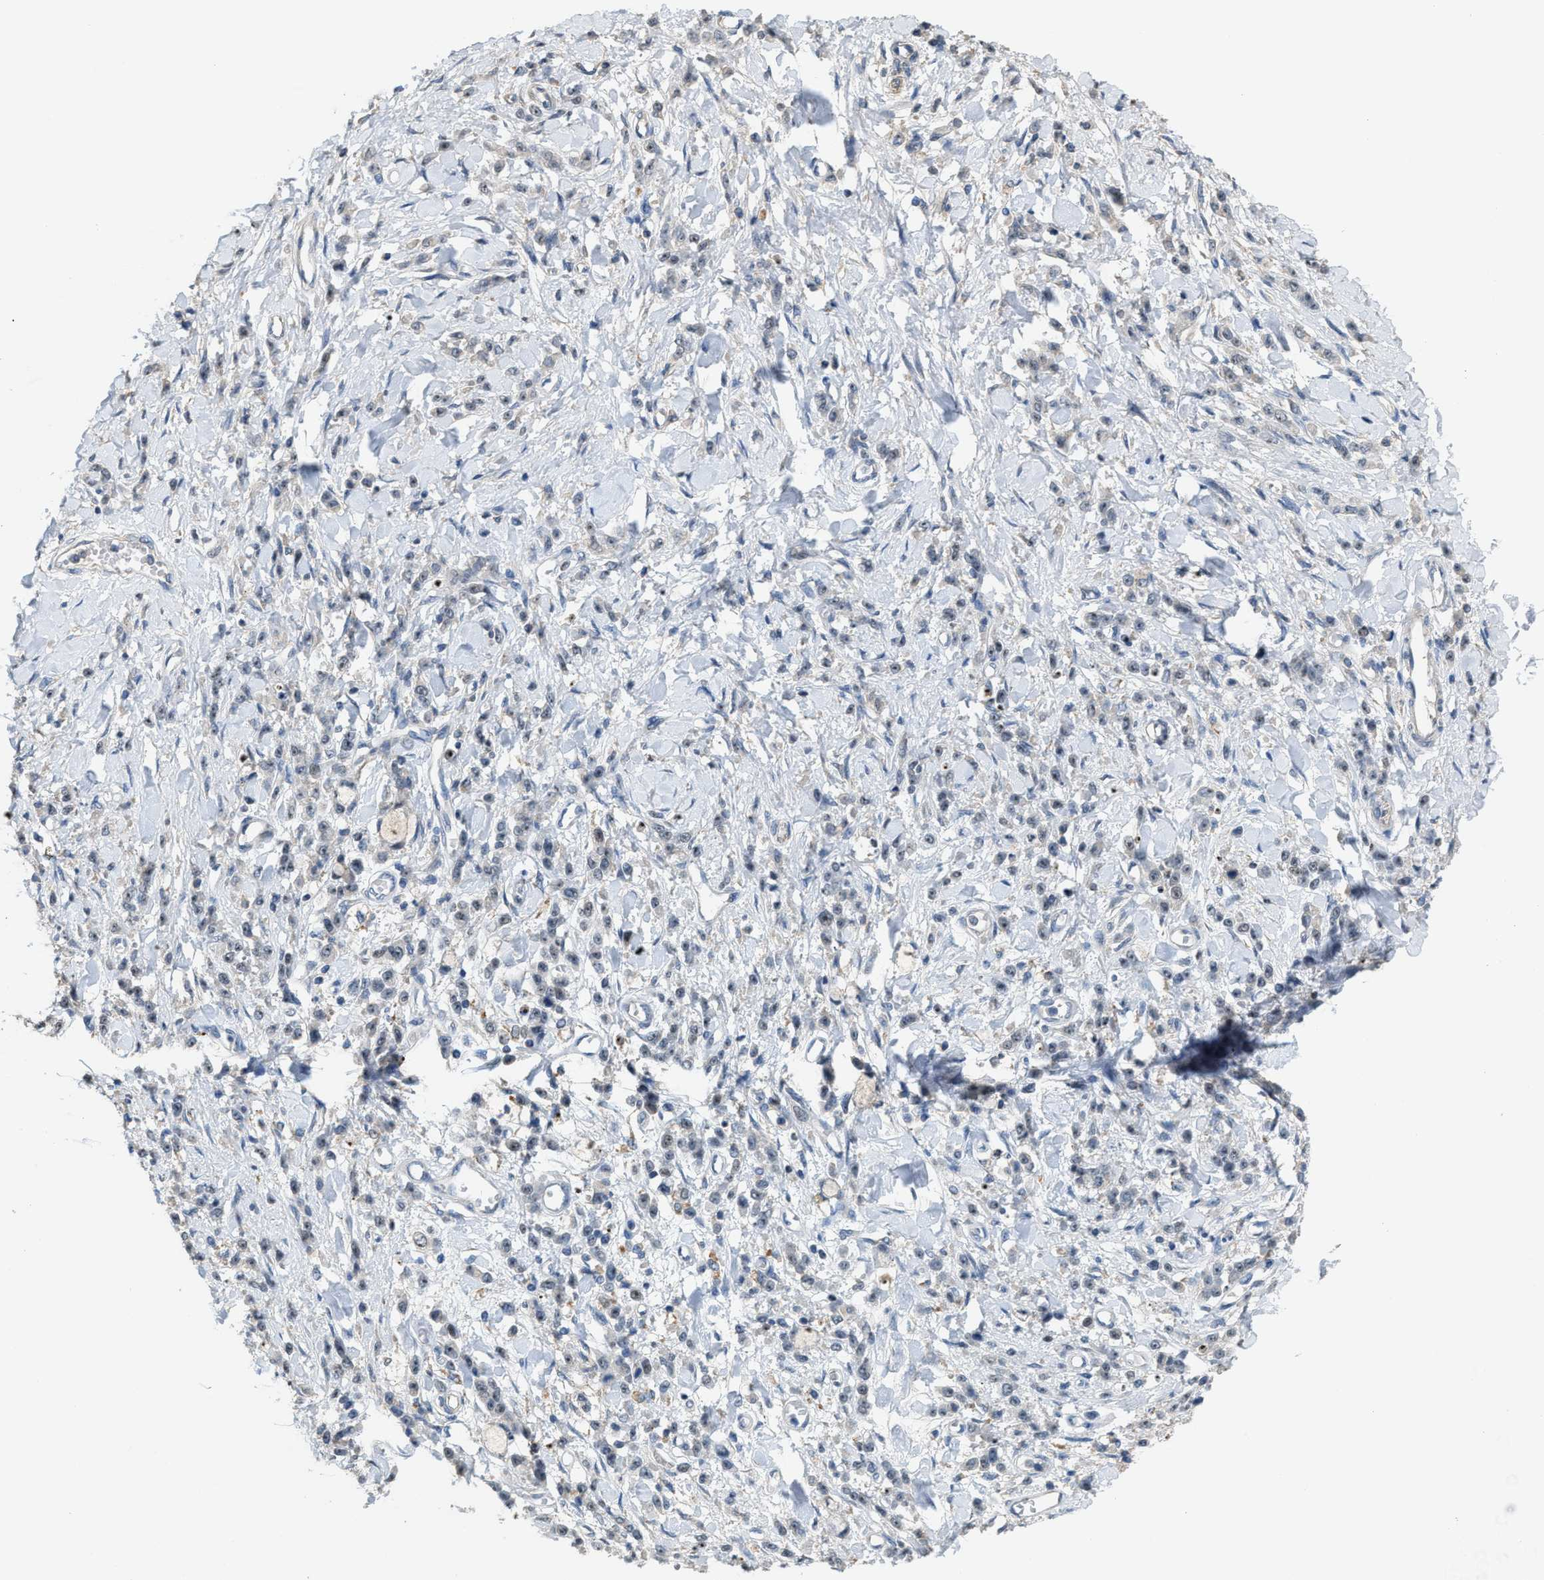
{"staining": {"intensity": "weak", "quantity": "25%-75%", "location": "nuclear"}, "tissue": "stomach cancer", "cell_type": "Tumor cells", "image_type": "cancer", "snomed": [{"axis": "morphology", "description": "Normal tissue, NOS"}, {"axis": "morphology", "description": "Adenocarcinoma, NOS"}, {"axis": "topography", "description": "Stomach"}], "caption": "Protein analysis of stomach cancer (adenocarcinoma) tissue shows weak nuclear expression in approximately 25%-75% of tumor cells.", "gene": "ZNF783", "patient": {"sex": "male", "age": 82}}